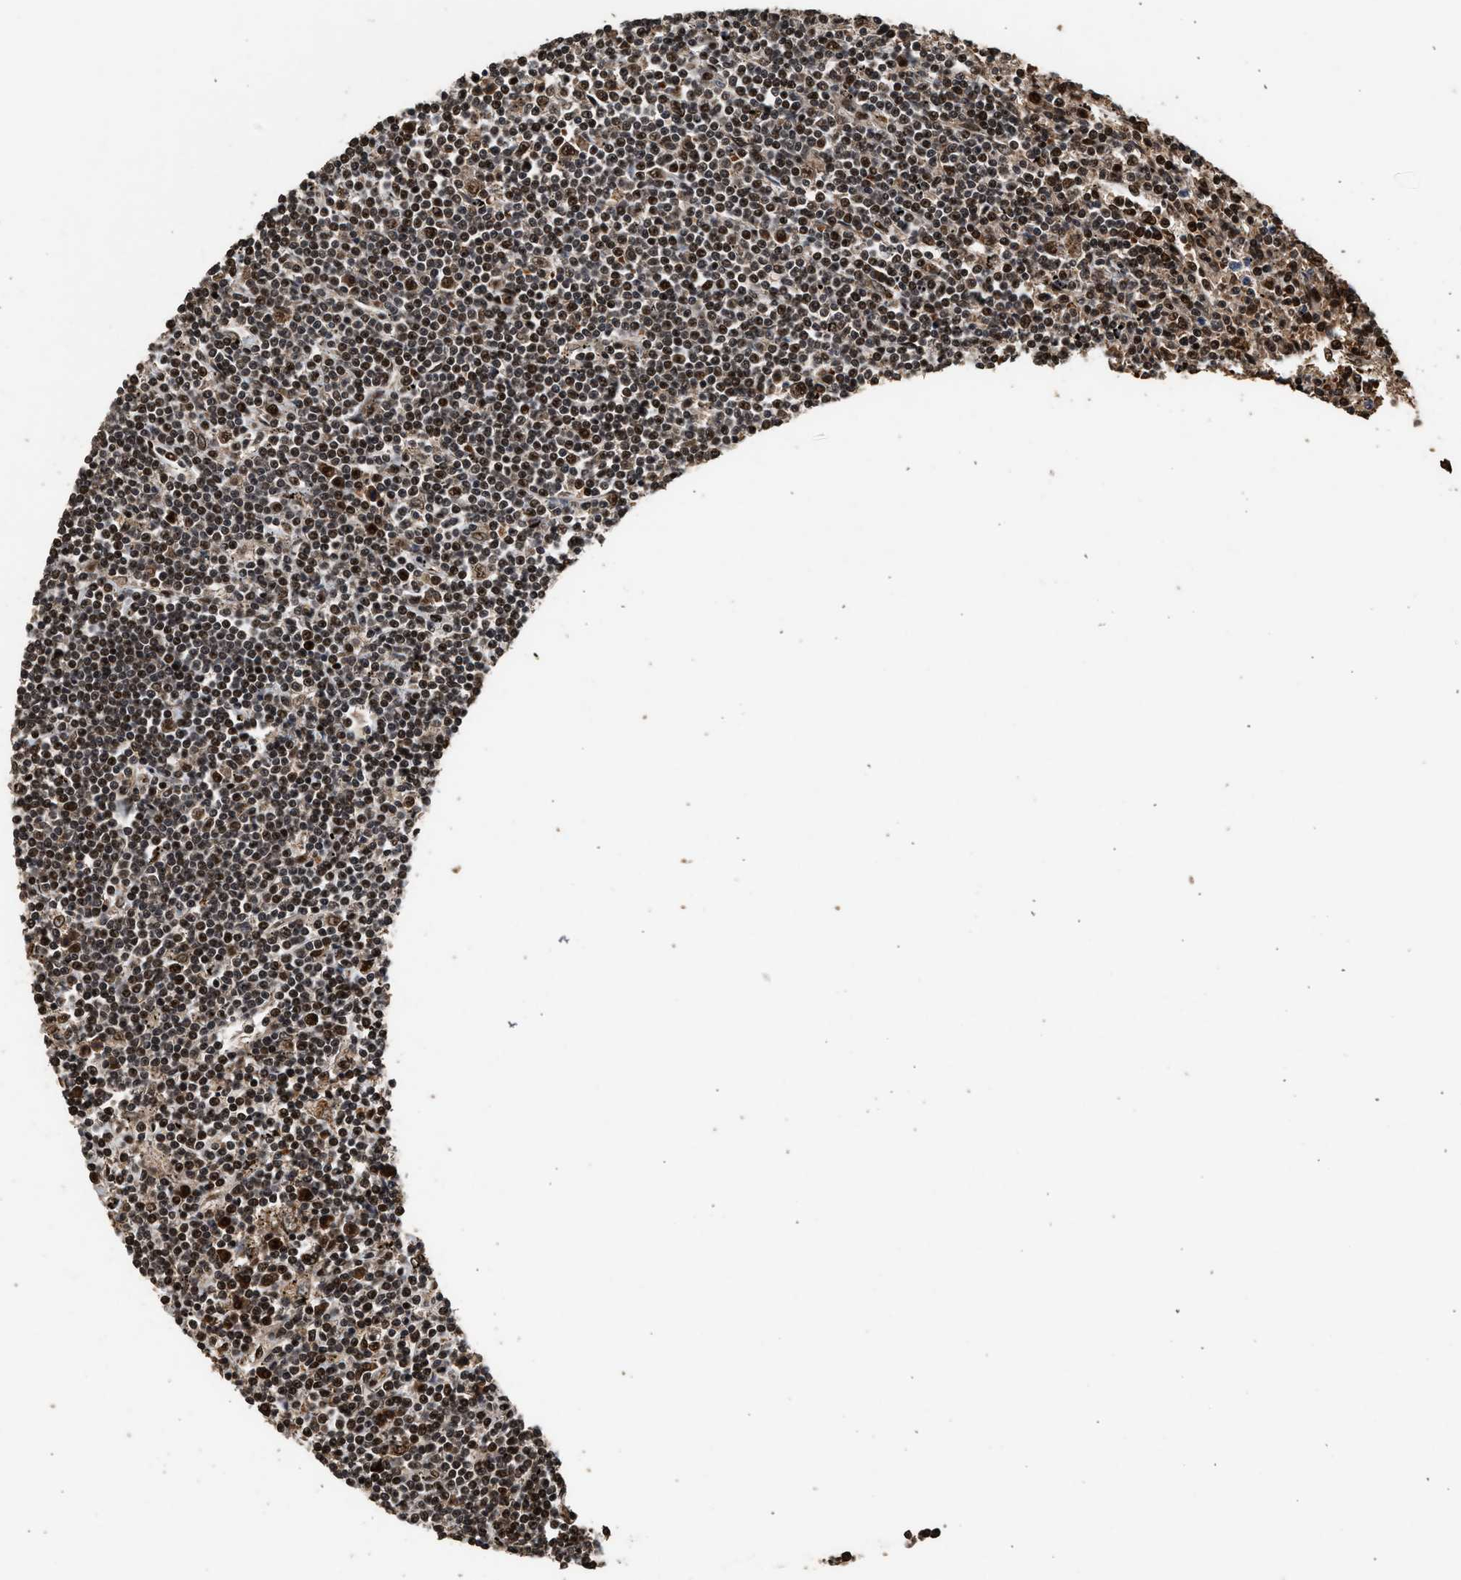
{"staining": {"intensity": "strong", "quantity": "25%-75%", "location": "nuclear"}, "tissue": "lymphoma", "cell_type": "Tumor cells", "image_type": "cancer", "snomed": [{"axis": "morphology", "description": "Malignant lymphoma, non-Hodgkin's type, Low grade"}, {"axis": "topography", "description": "Spleen"}], "caption": "Protein staining by immunohistochemistry shows strong nuclear expression in approximately 25%-75% of tumor cells in lymphoma.", "gene": "PPP4R3B", "patient": {"sex": "male", "age": 76}}